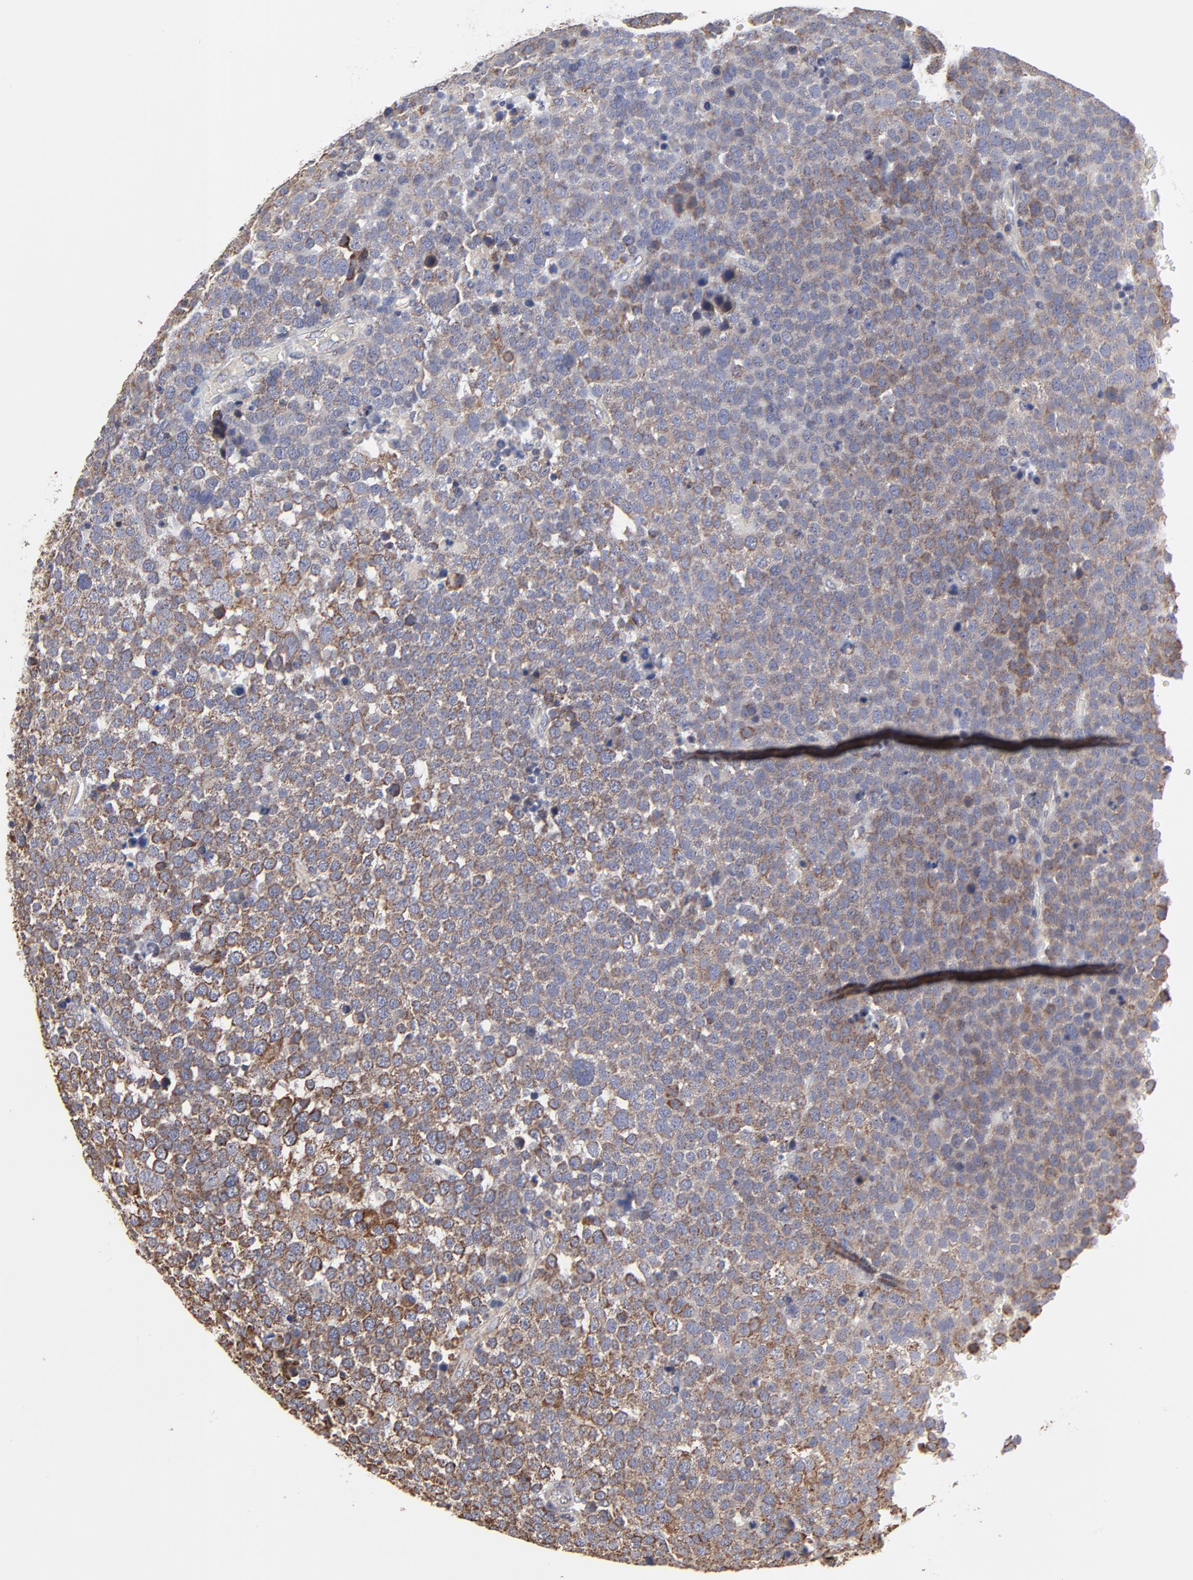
{"staining": {"intensity": "negative", "quantity": "none", "location": "none"}, "tissue": "testis cancer", "cell_type": "Tumor cells", "image_type": "cancer", "snomed": [{"axis": "morphology", "description": "Seminoma, NOS"}, {"axis": "topography", "description": "Testis"}], "caption": "Immunohistochemistry (IHC) image of human testis cancer (seminoma) stained for a protein (brown), which reveals no positivity in tumor cells.", "gene": "ZNF550", "patient": {"sex": "male", "age": 71}}